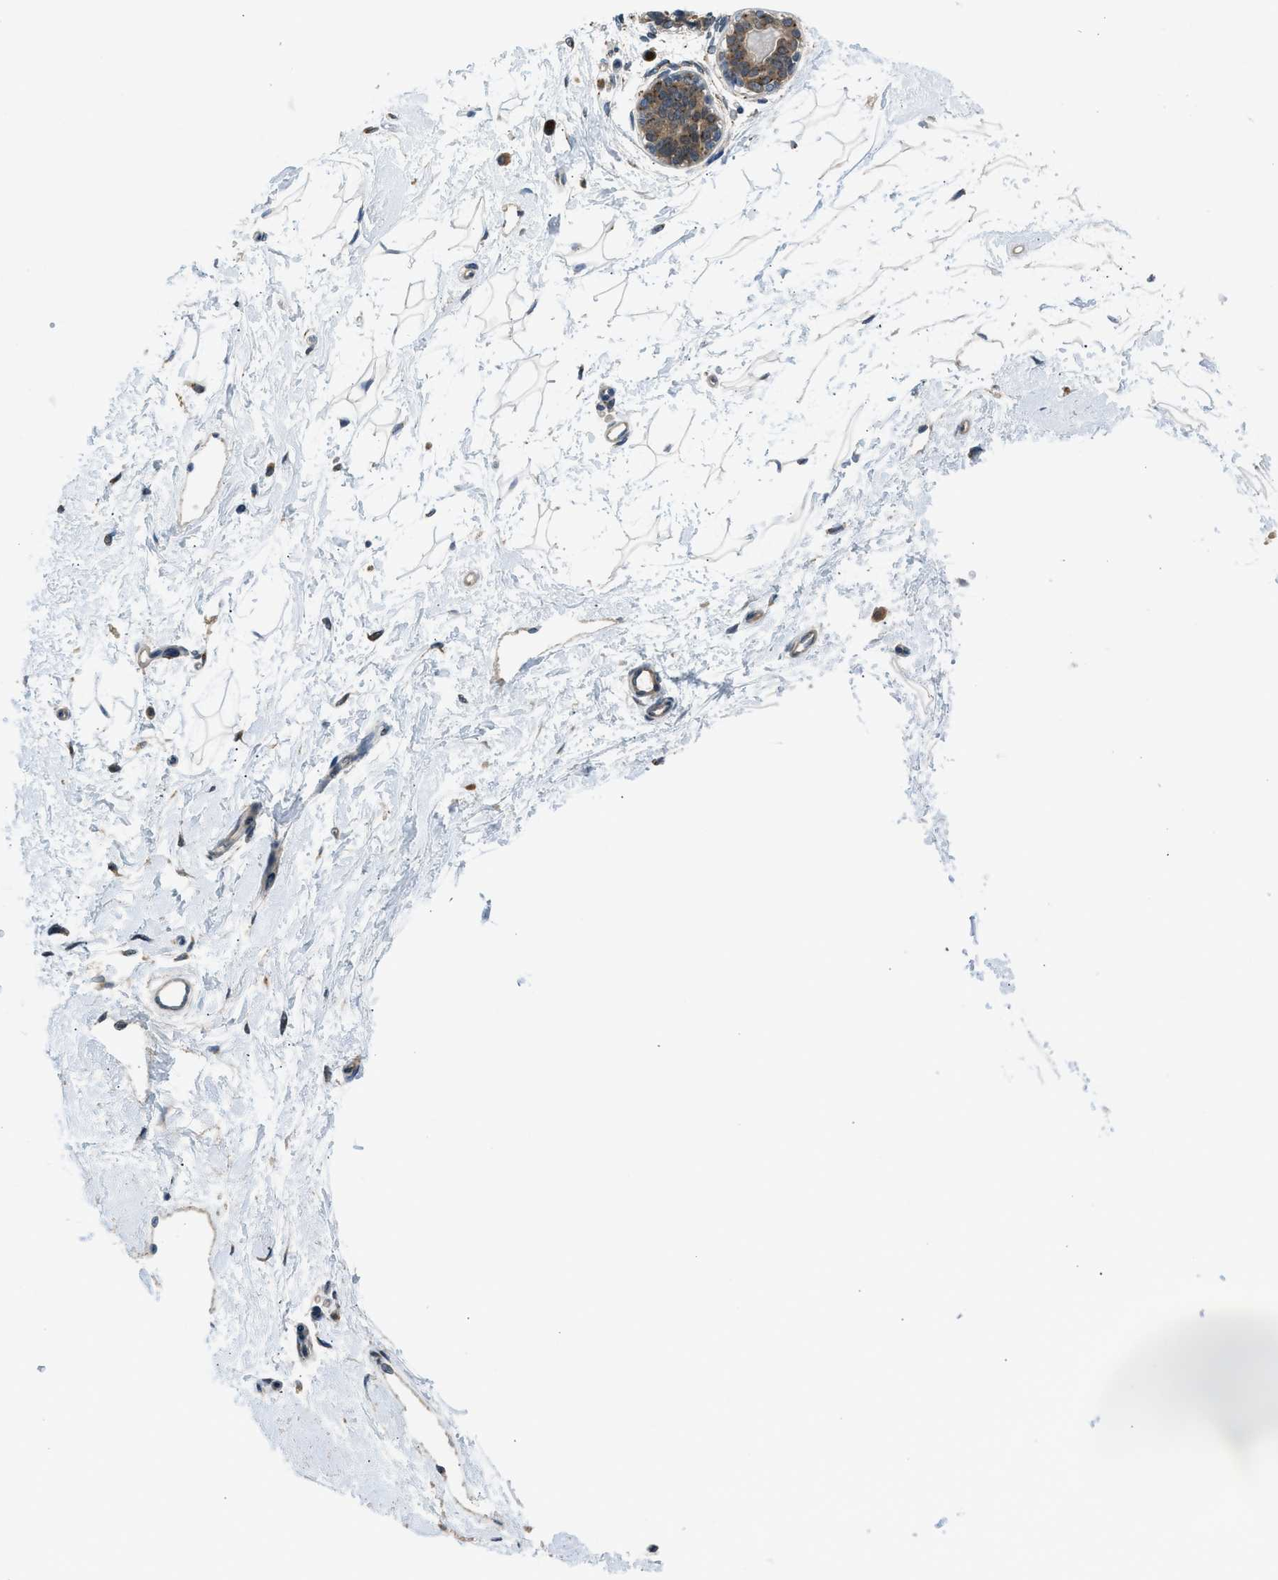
{"staining": {"intensity": "weak", "quantity": ">75%", "location": "cytoplasmic/membranous"}, "tissue": "breast", "cell_type": "Adipocytes", "image_type": "normal", "snomed": [{"axis": "morphology", "description": "Normal tissue, NOS"}, {"axis": "topography", "description": "Breast"}], "caption": "Protein staining of normal breast demonstrates weak cytoplasmic/membranous expression in about >75% of adipocytes.", "gene": "EDARADD", "patient": {"sex": "female", "age": 45}}